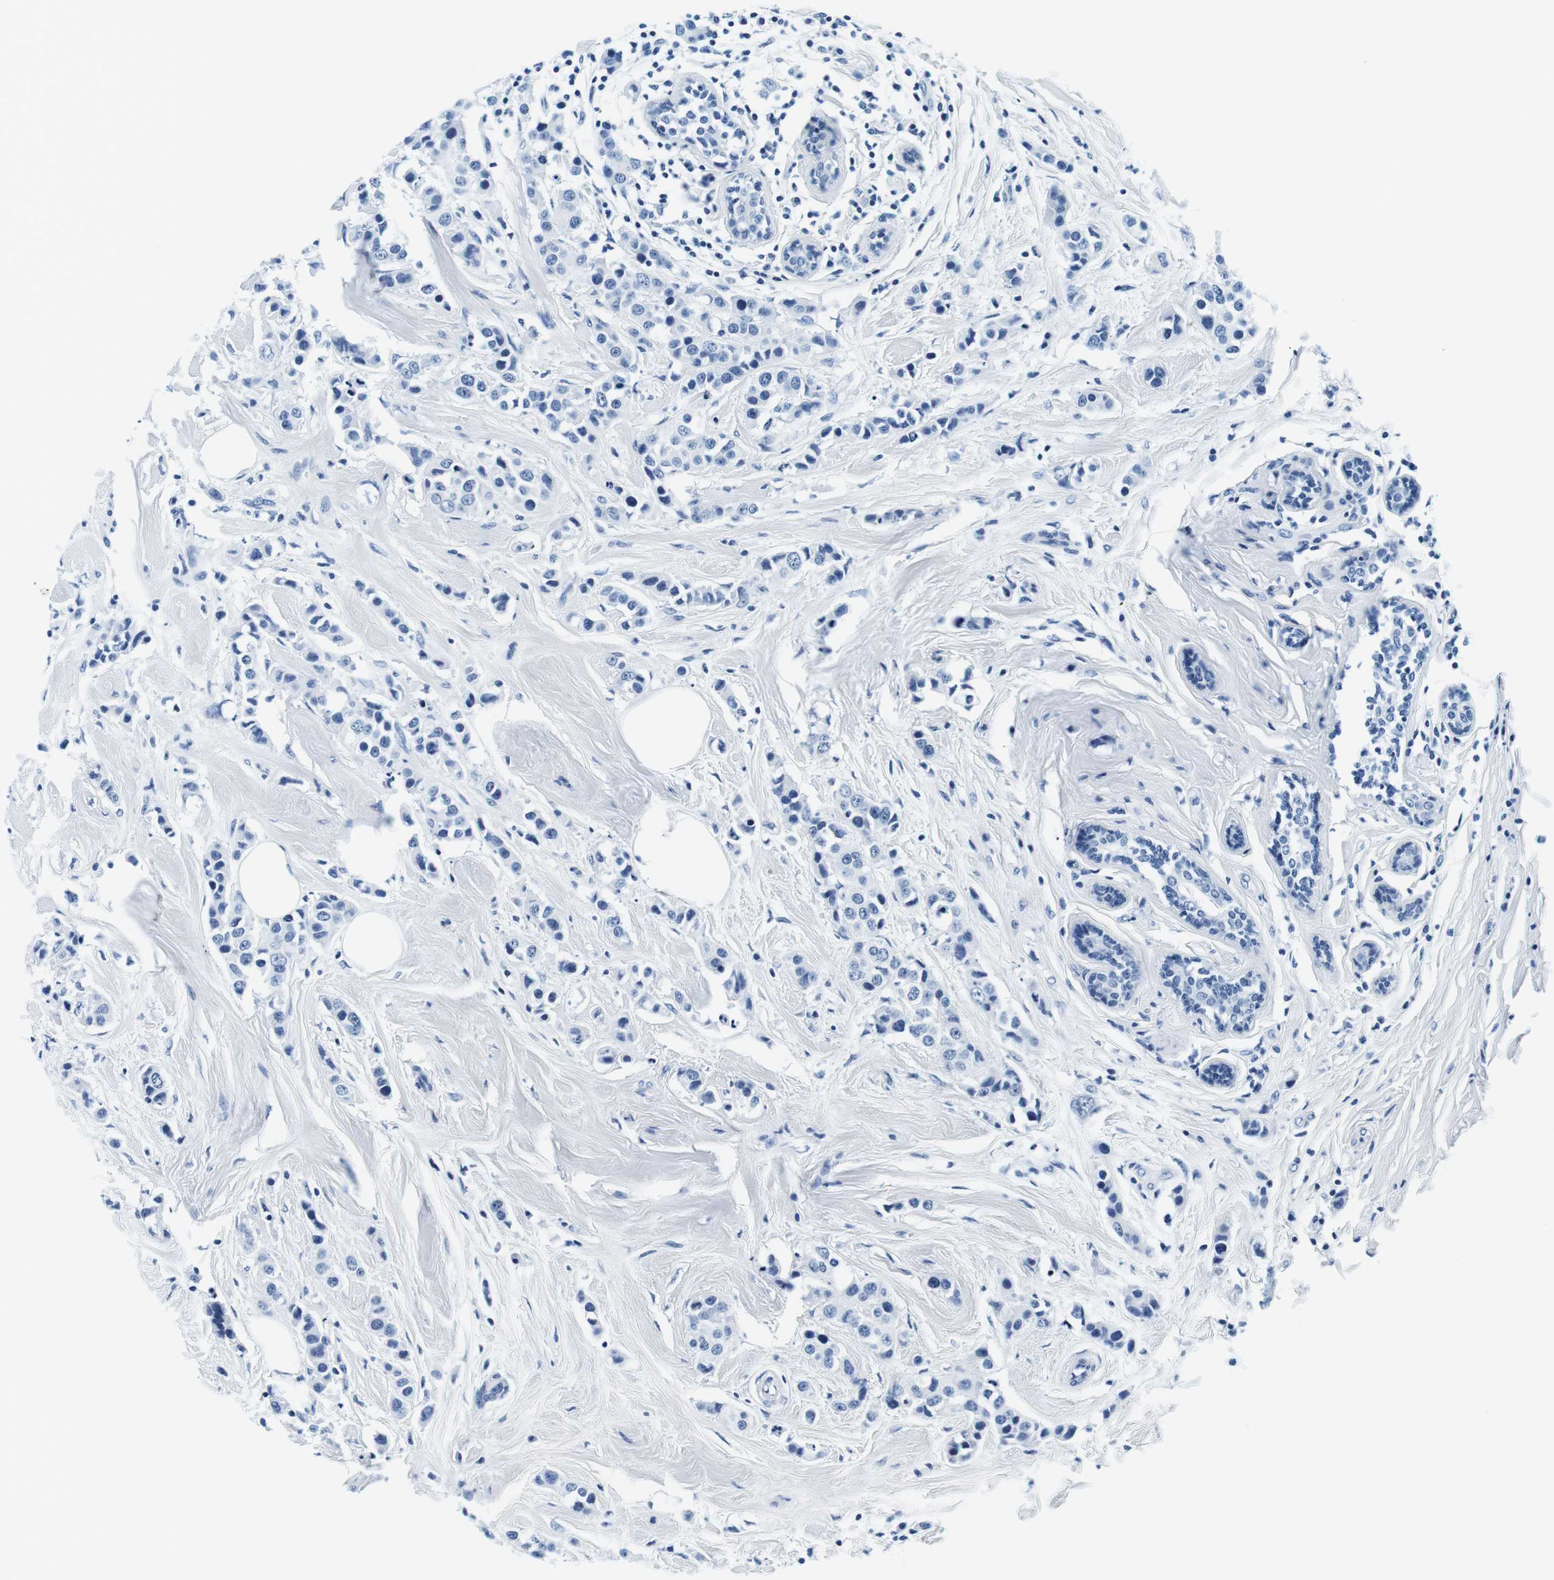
{"staining": {"intensity": "negative", "quantity": "none", "location": "none"}, "tissue": "breast cancer", "cell_type": "Tumor cells", "image_type": "cancer", "snomed": [{"axis": "morphology", "description": "Normal tissue, NOS"}, {"axis": "morphology", "description": "Duct carcinoma"}, {"axis": "topography", "description": "Breast"}], "caption": "IHC photomicrograph of invasive ductal carcinoma (breast) stained for a protein (brown), which reveals no expression in tumor cells.", "gene": "ELANE", "patient": {"sex": "female", "age": 50}}